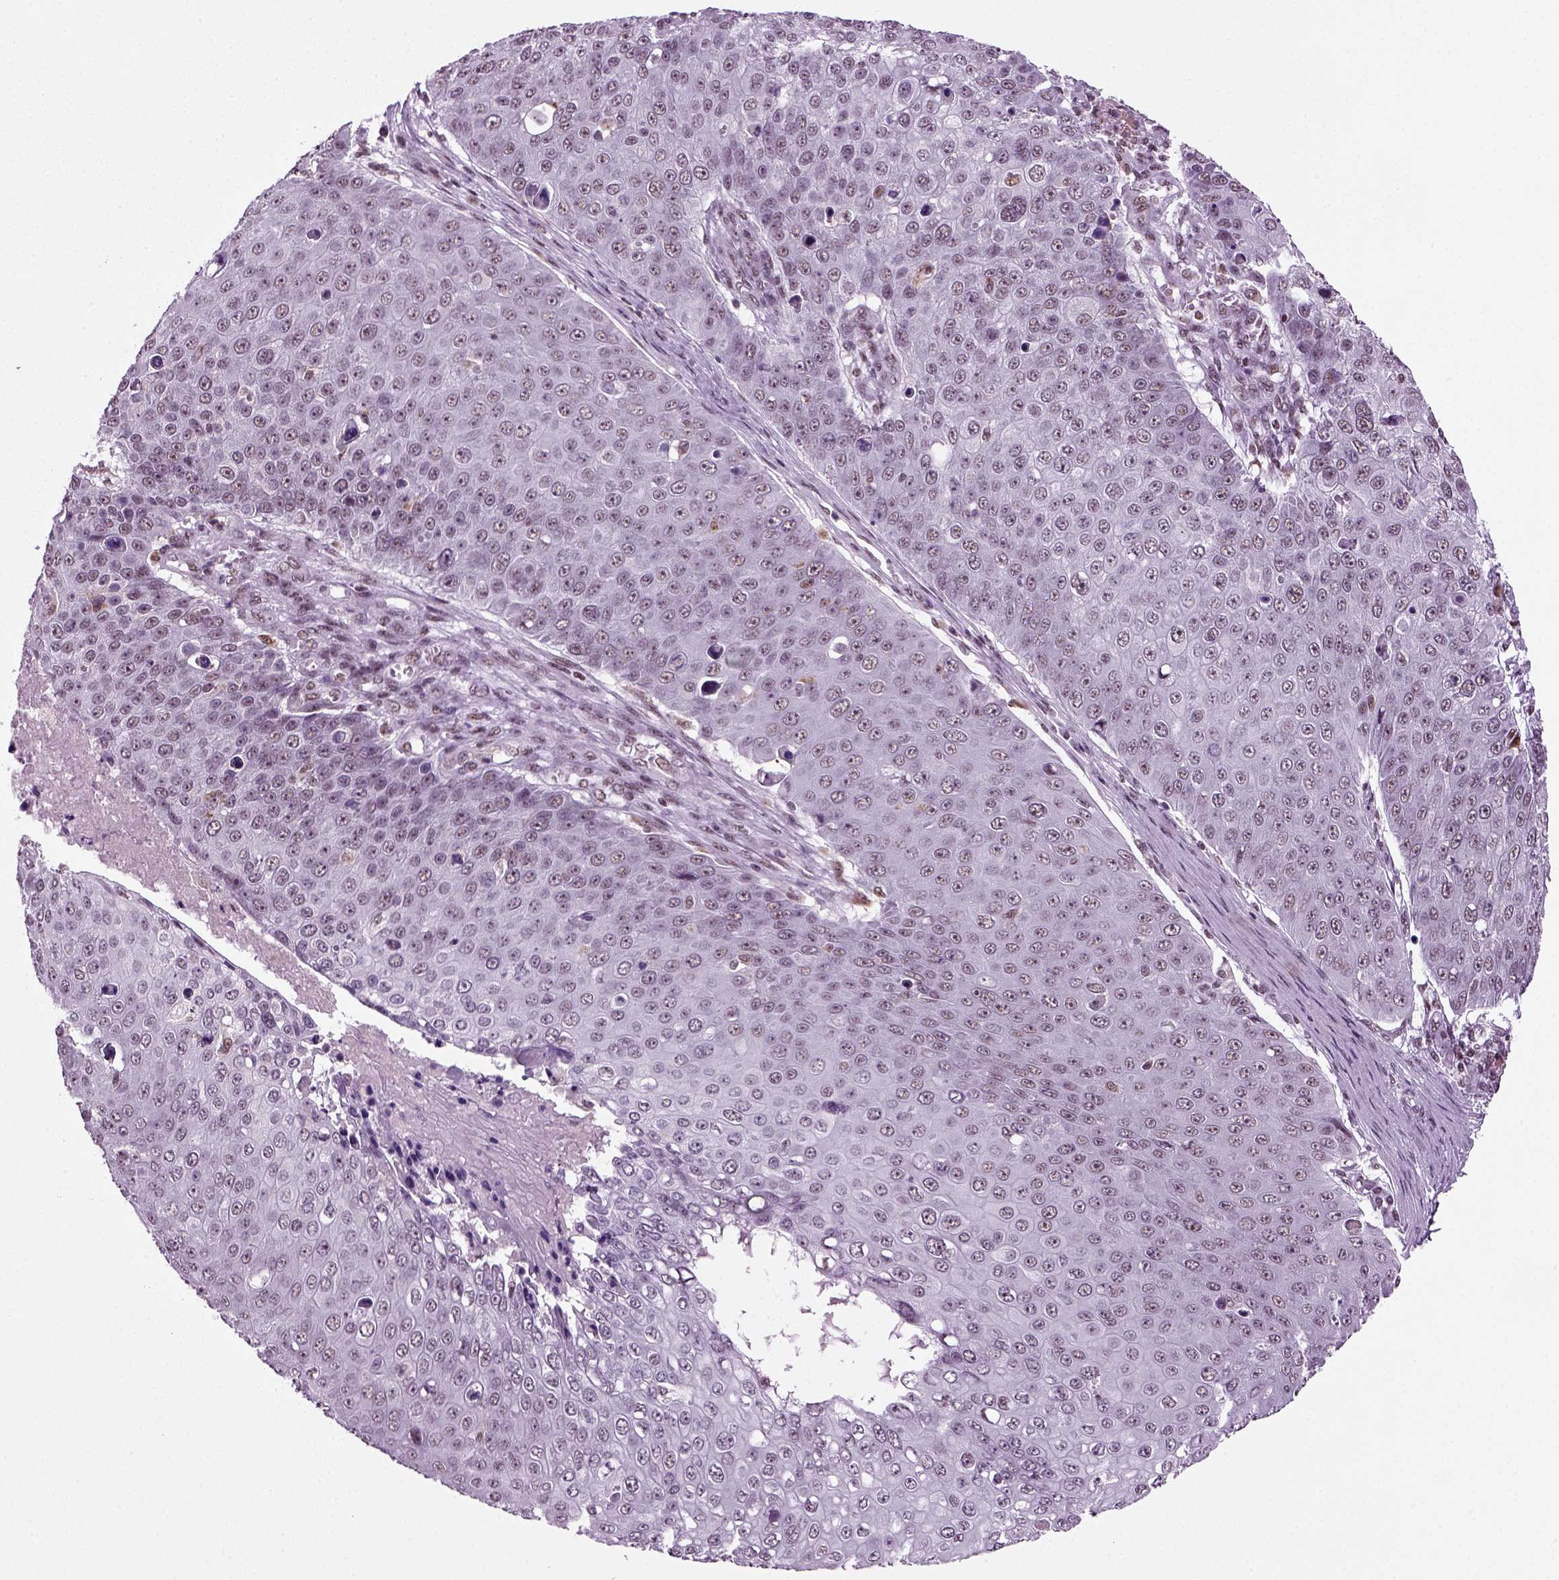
{"staining": {"intensity": "negative", "quantity": "none", "location": "none"}, "tissue": "skin cancer", "cell_type": "Tumor cells", "image_type": "cancer", "snomed": [{"axis": "morphology", "description": "Squamous cell carcinoma, NOS"}, {"axis": "topography", "description": "Skin"}], "caption": "This image is of skin squamous cell carcinoma stained with IHC to label a protein in brown with the nuclei are counter-stained blue. There is no positivity in tumor cells.", "gene": "RCOR3", "patient": {"sex": "male", "age": 71}}